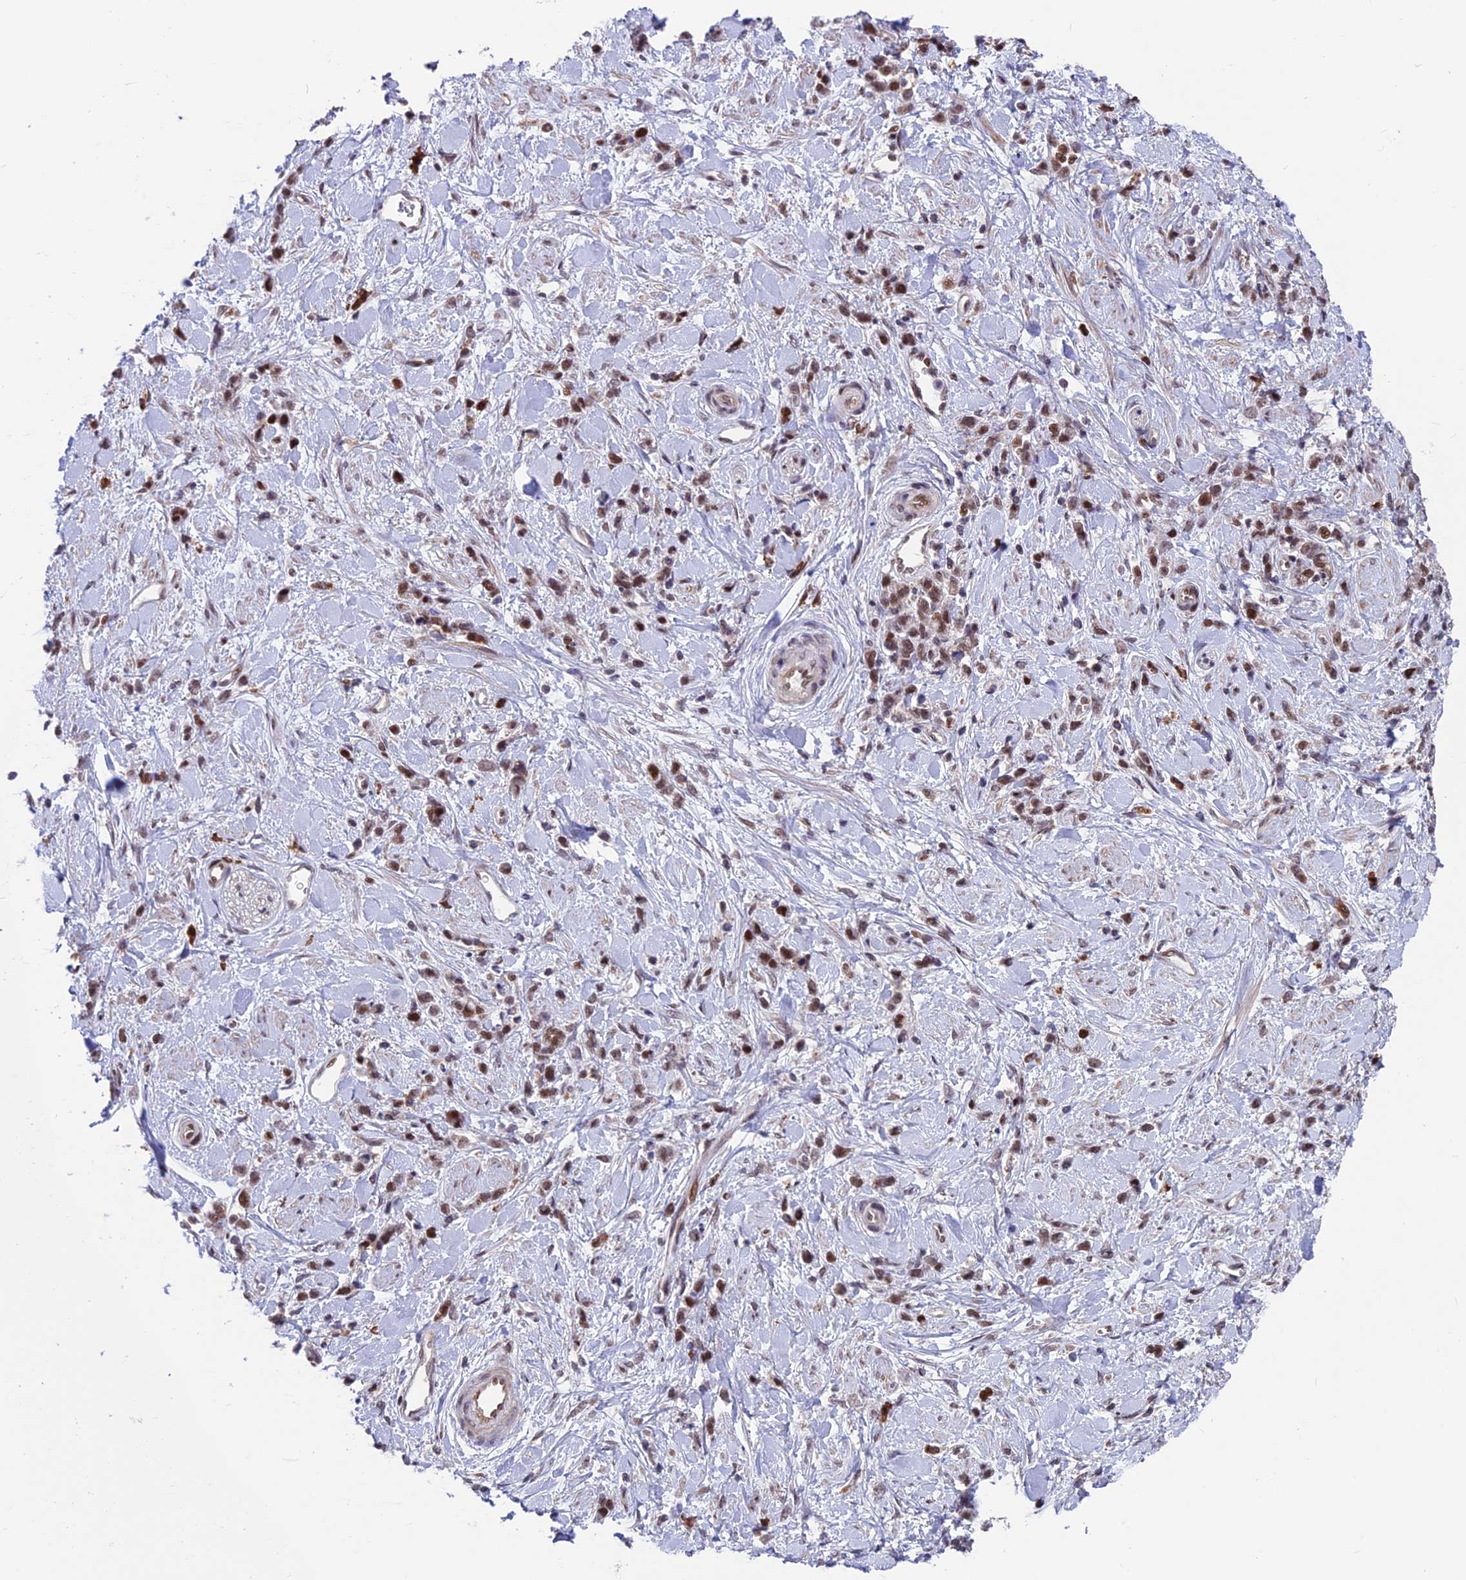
{"staining": {"intensity": "moderate", "quantity": ">75%", "location": "nuclear"}, "tissue": "stomach cancer", "cell_type": "Tumor cells", "image_type": "cancer", "snomed": [{"axis": "morphology", "description": "Adenocarcinoma, NOS"}, {"axis": "topography", "description": "Stomach"}], "caption": "Brown immunohistochemical staining in human adenocarcinoma (stomach) displays moderate nuclear positivity in about >75% of tumor cells.", "gene": "KIAA1191", "patient": {"sex": "female", "age": 60}}